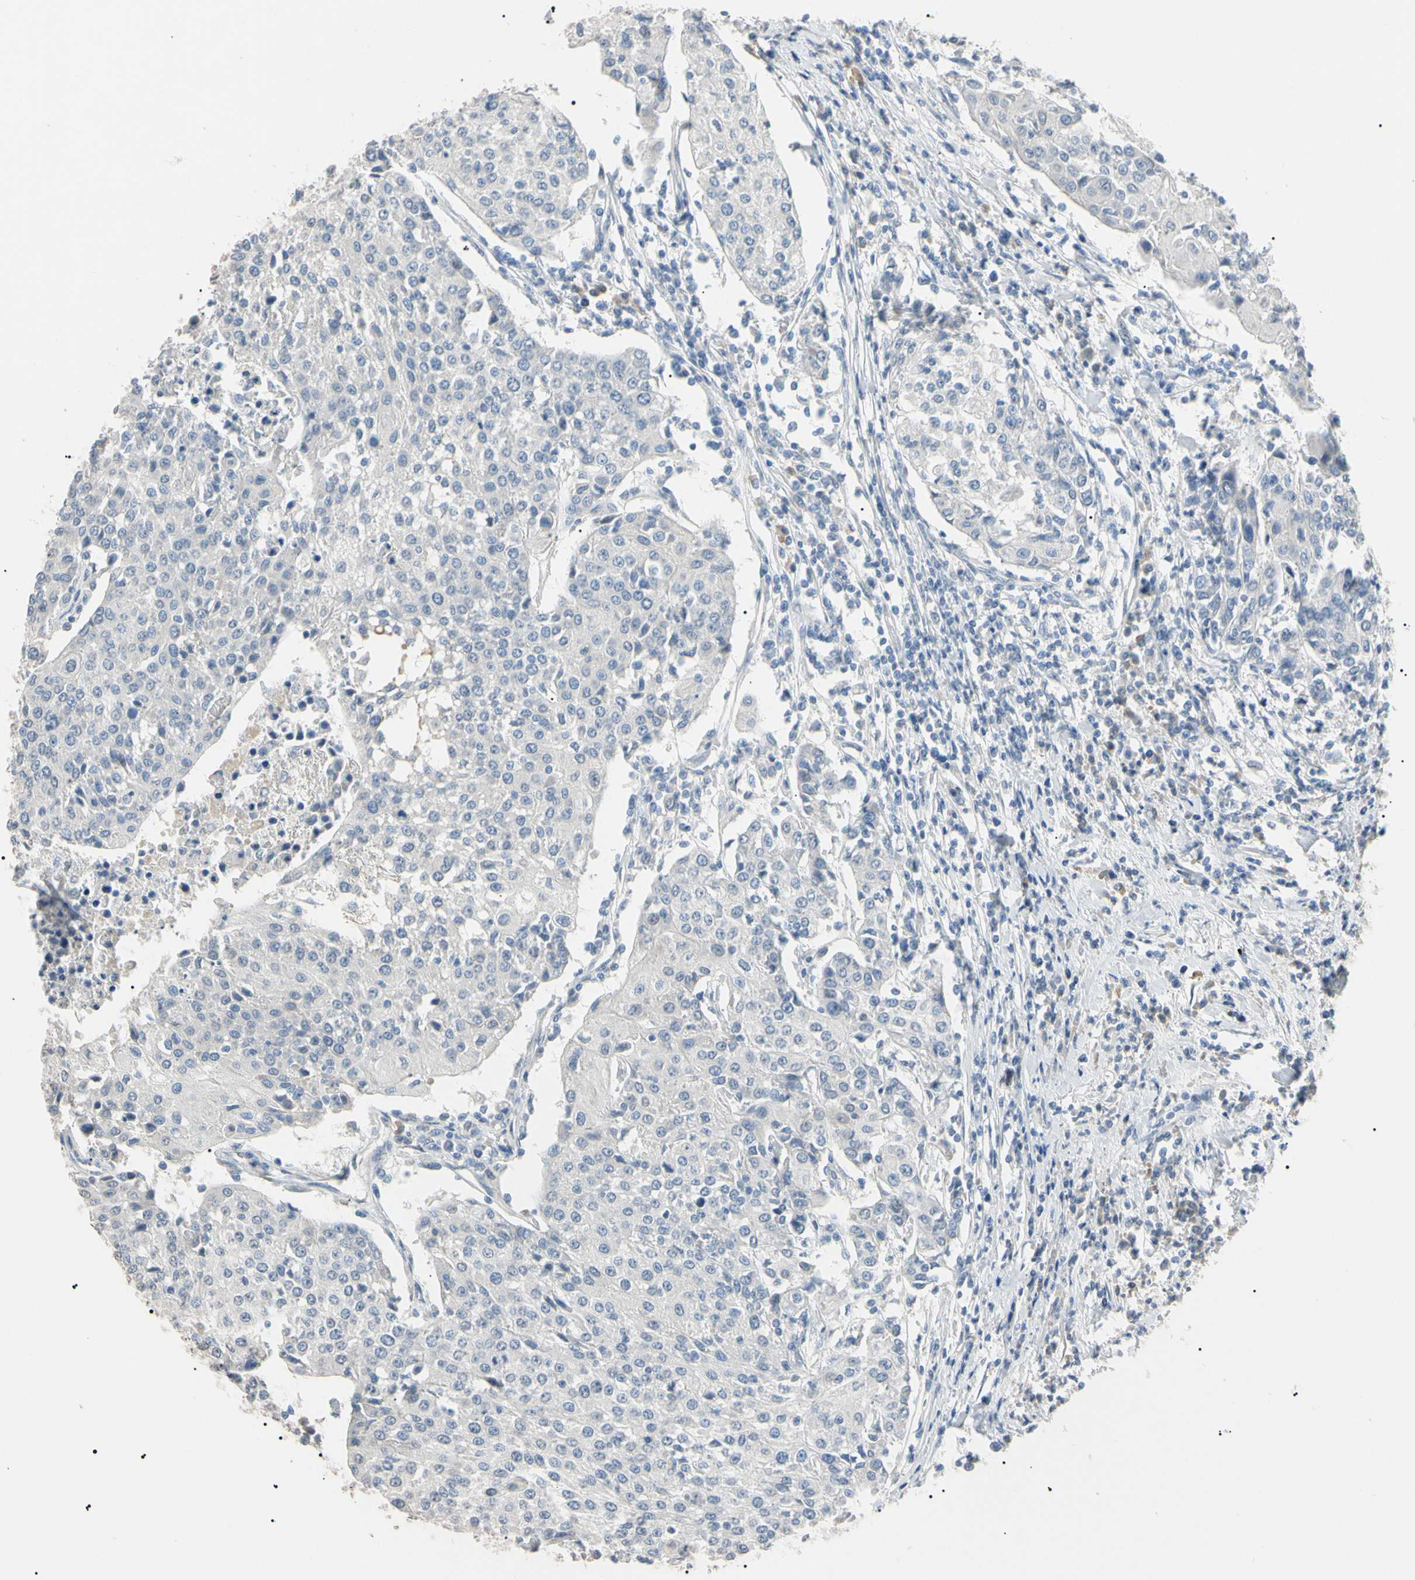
{"staining": {"intensity": "negative", "quantity": "none", "location": "none"}, "tissue": "urothelial cancer", "cell_type": "Tumor cells", "image_type": "cancer", "snomed": [{"axis": "morphology", "description": "Urothelial carcinoma, High grade"}, {"axis": "topography", "description": "Urinary bladder"}], "caption": "Tumor cells show no significant positivity in urothelial cancer.", "gene": "CGB3", "patient": {"sex": "female", "age": 85}}